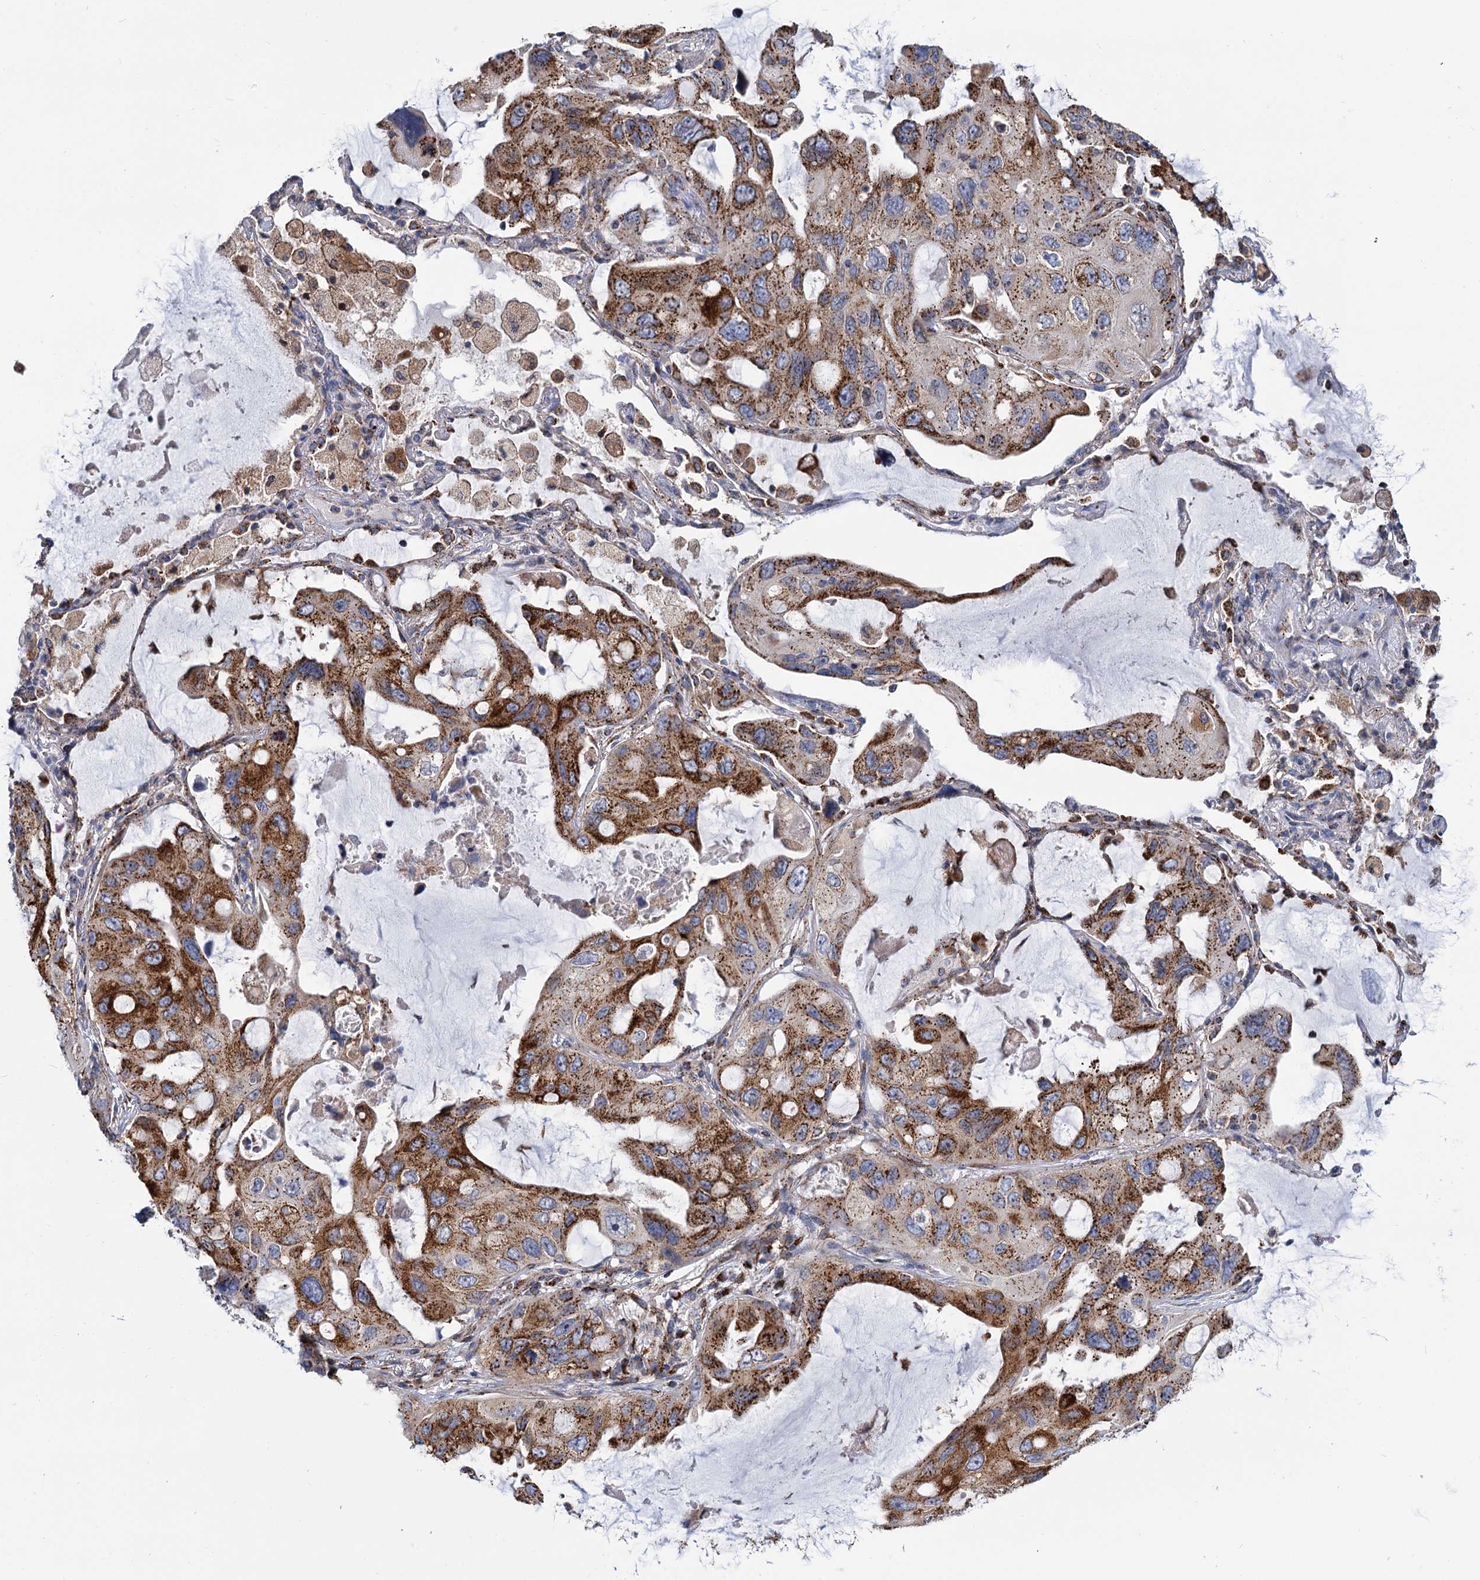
{"staining": {"intensity": "moderate", "quantity": ">75%", "location": "cytoplasmic/membranous"}, "tissue": "lung cancer", "cell_type": "Tumor cells", "image_type": "cancer", "snomed": [{"axis": "morphology", "description": "Squamous cell carcinoma, NOS"}, {"axis": "topography", "description": "Lung"}], "caption": "Squamous cell carcinoma (lung) stained for a protein (brown) reveals moderate cytoplasmic/membranous positive positivity in about >75% of tumor cells.", "gene": "SUPT20H", "patient": {"sex": "female", "age": 73}}